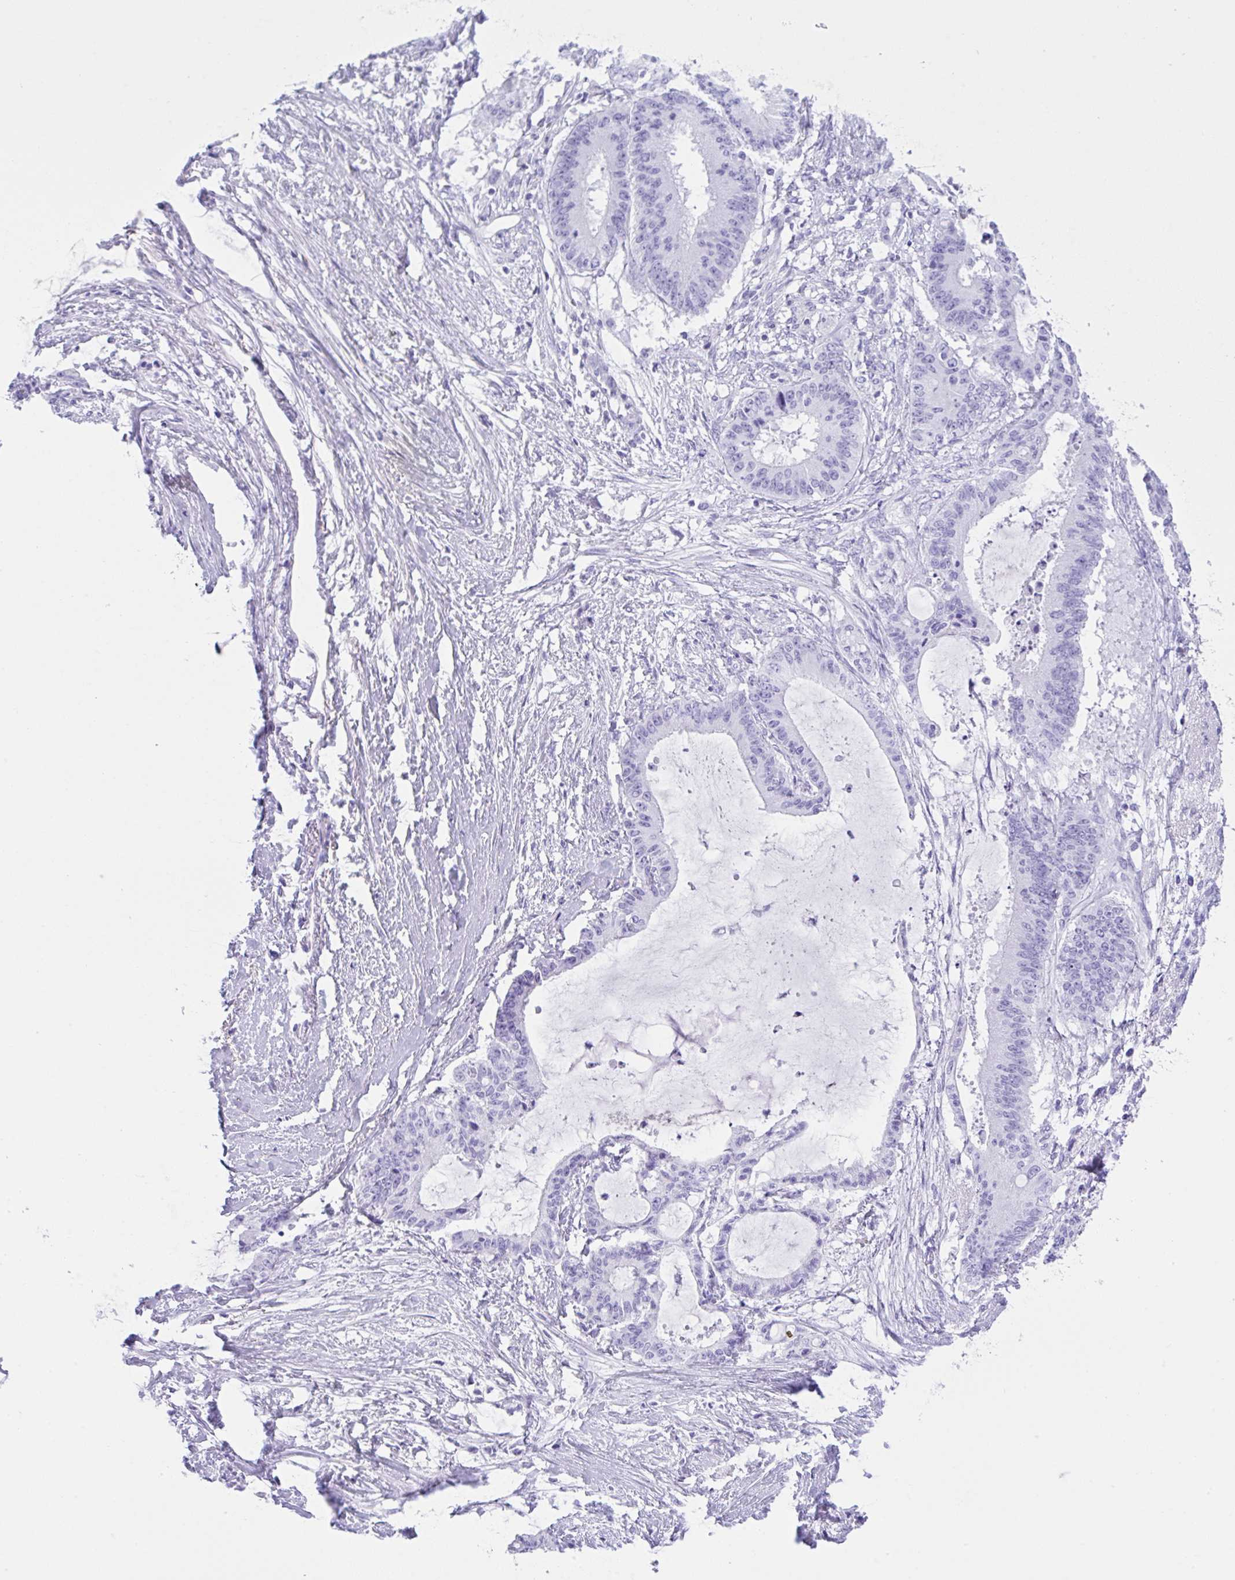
{"staining": {"intensity": "negative", "quantity": "none", "location": "none"}, "tissue": "liver cancer", "cell_type": "Tumor cells", "image_type": "cancer", "snomed": [{"axis": "morphology", "description": "Normal tissue, NOS"}, {"axis": "morphology", "description": "Cholangiocarcinoma"}, {"axis": "topography", "description": "Liver"}, {"axis": "topography", "description": "Peripheral nerve tissue"}], "caption": "The IHC histopathology image has no significant expression in tumor cells of liver cholangiocarcinoma tissue.", "gene": "CPA1", "patient": {"sex": "female", "age": 73}}